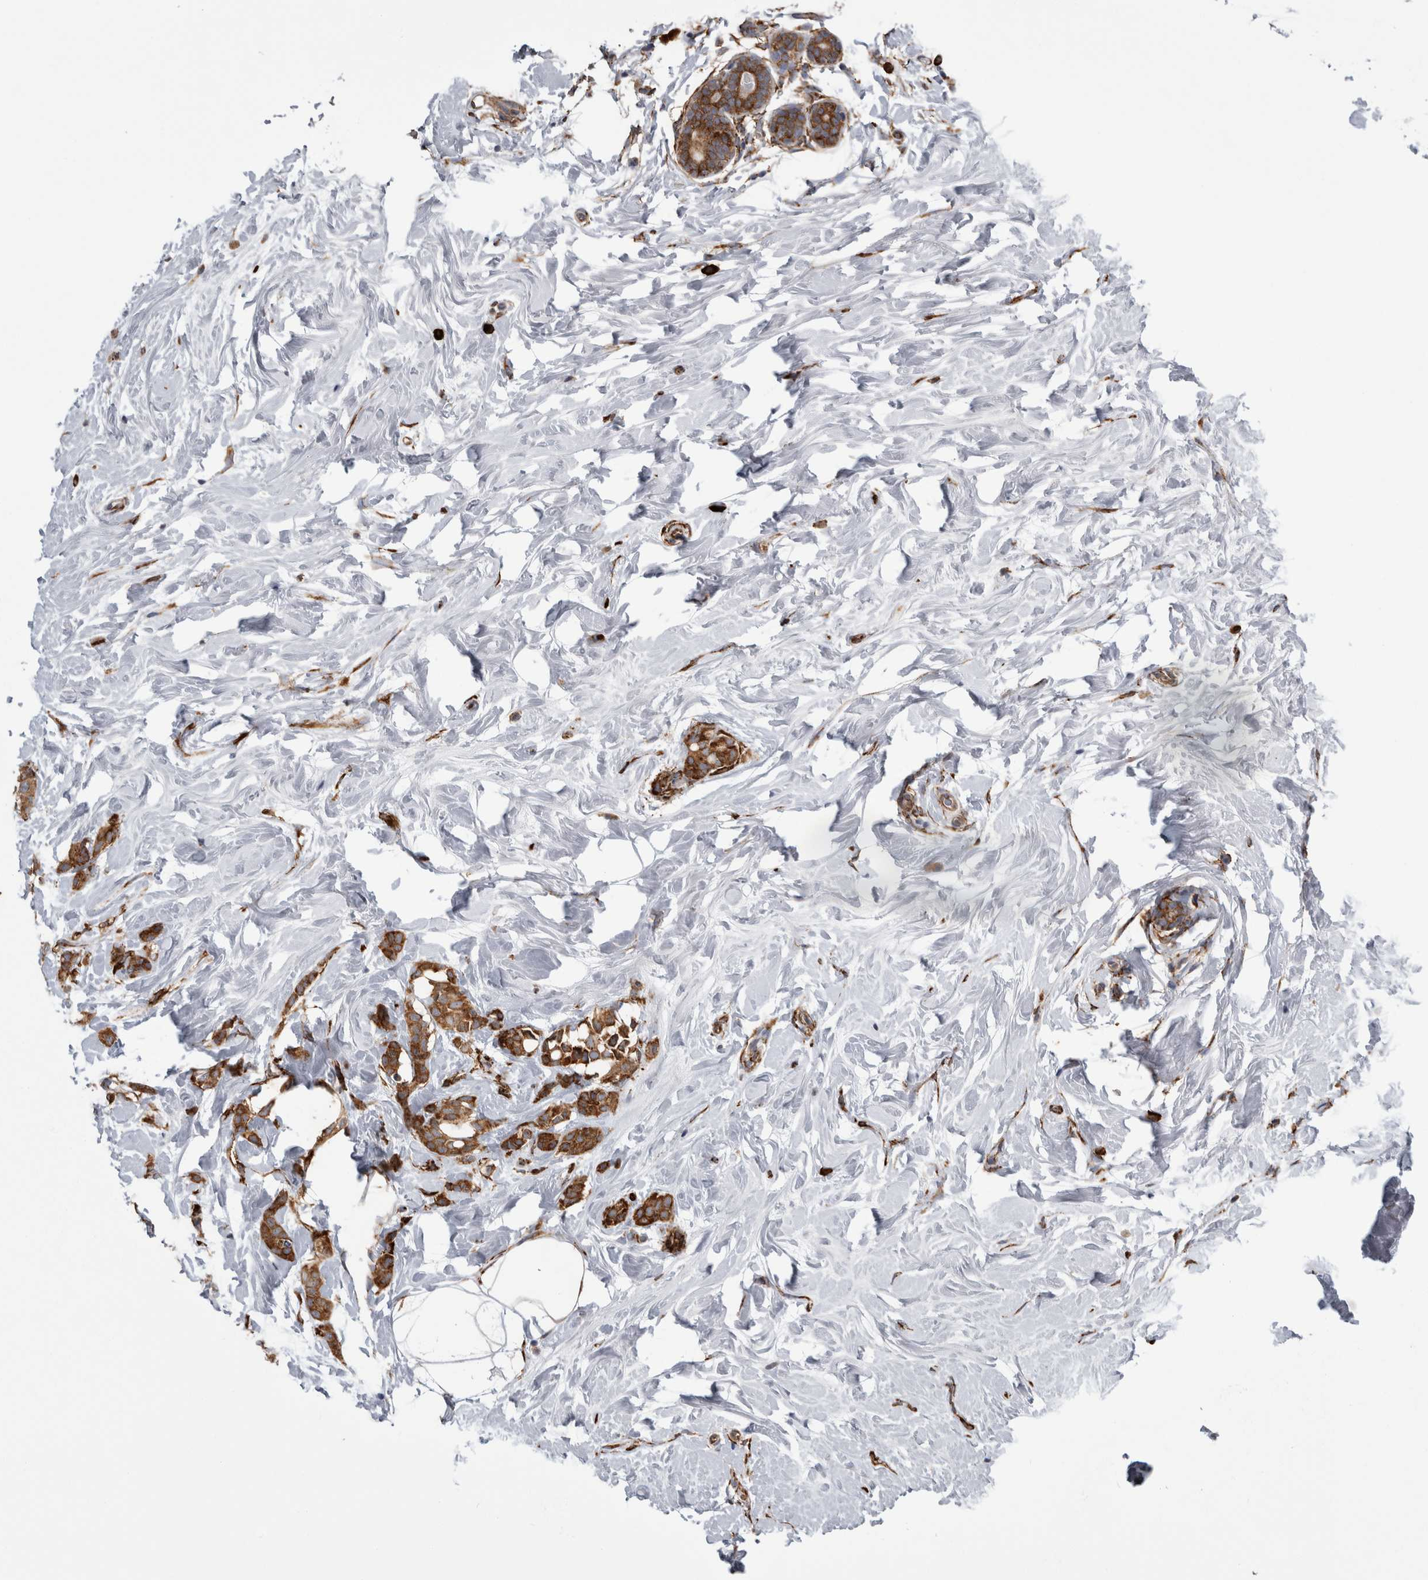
{"staining": {"intensity": "strong", "quantity": ">75%", "location": "cytoplasmic/membranous"}, "tissue": "breast cancer", "cell_type": "Tumor cells", "image_type": "cancer", "snomed": [{"axis": "morphology", "description": "Lobular carcinoma, in situ"}, {"axis": "morphology", "description": "Lobular carcinoma"}, {"axis": "topography", "description": "Breast"}], "caption": "Protein staining by immunohistochemistry (IHC) exhibits strong cytoplasmic/membranous staining in about >75% of tumor cells in breast lobular carcinoma in situ.", "gene": "FHIP2B", "patient": {"sex": "female", "age": 41}}